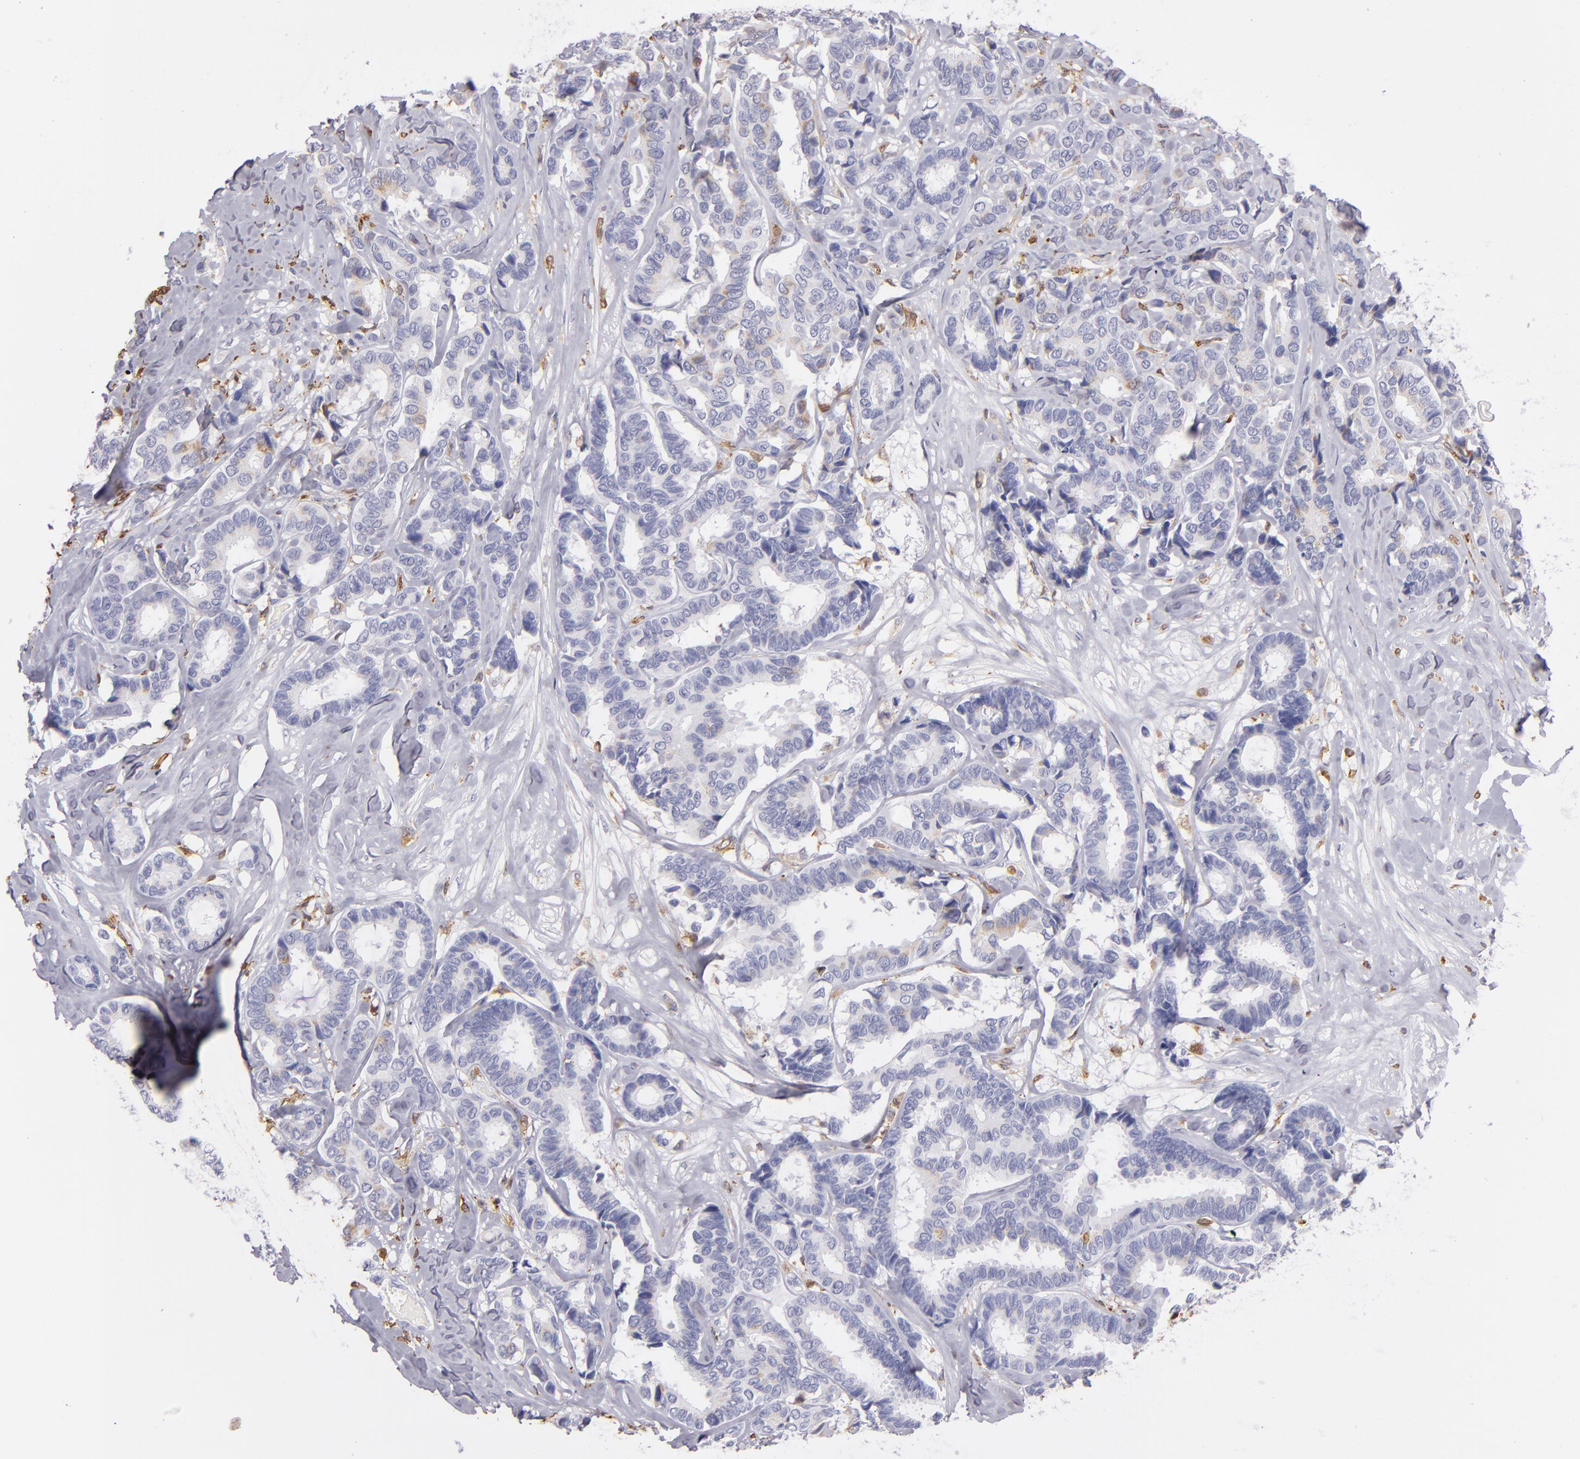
{"staining": {"intensity": "negative", "quantity": "none", "location": "none"}, "tissue": "breast cancer", "cell_type": "Tumor cells", "image_type": "cancer", "snomed": [{"axis": "morphology", "description": "Duct carcinoma"}, {"axis": "topography", "description": "Breast"}], "caption": "IHC micrograph of neoplastic tissue: infiltrating ductal carcinoma (breast) stained with DAB (3,3'-diaminobenzidine) exhibits no significant protein positivity in tumor cells. (DAB (3,3'-diaminobenzidine) immunohistochemistry (IHC) with hematoxylin counter stain).", "gene": "CD74", "patient": {"sex": "female", "age": 87}}